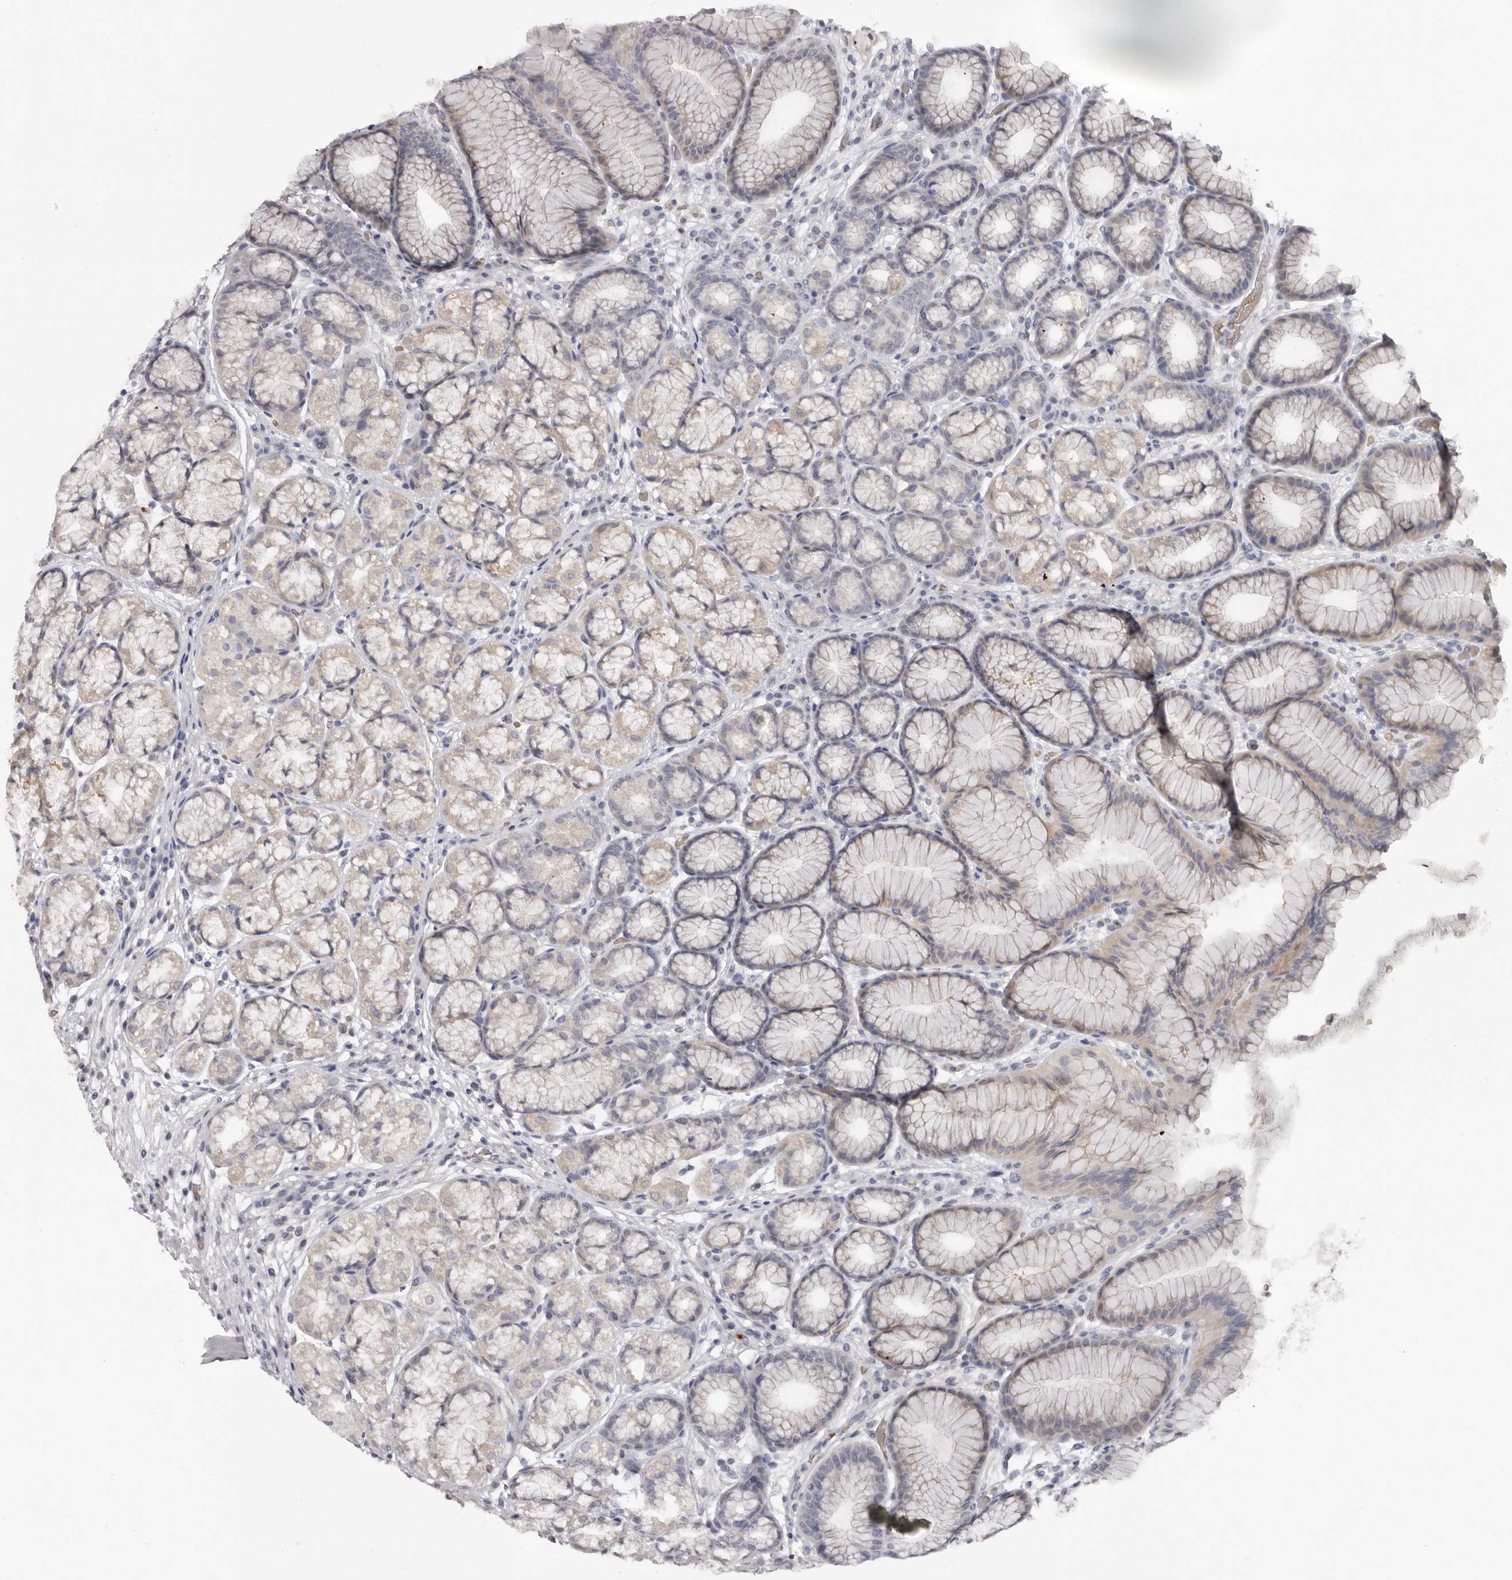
{"staining": {"intensity": "weak", "quantity": ">75%", "location": "cytoplasmic/membranous"}, "tissue": "stomach", "cell_type": "Glandular cells", "image_type": "normal", "snomed": [{"axis": "morphology", "description": "Normal tissue, NOS"}, {"axis": "topography", "description": "Stomach"}], "caption": "IHC of benign stomach demonstrates low levels of weak cytoplasmic/membranous expression in approximately >75% of glandular cells.", "gene": "TNR", "patient": {"sex": "male", "age": 57}}